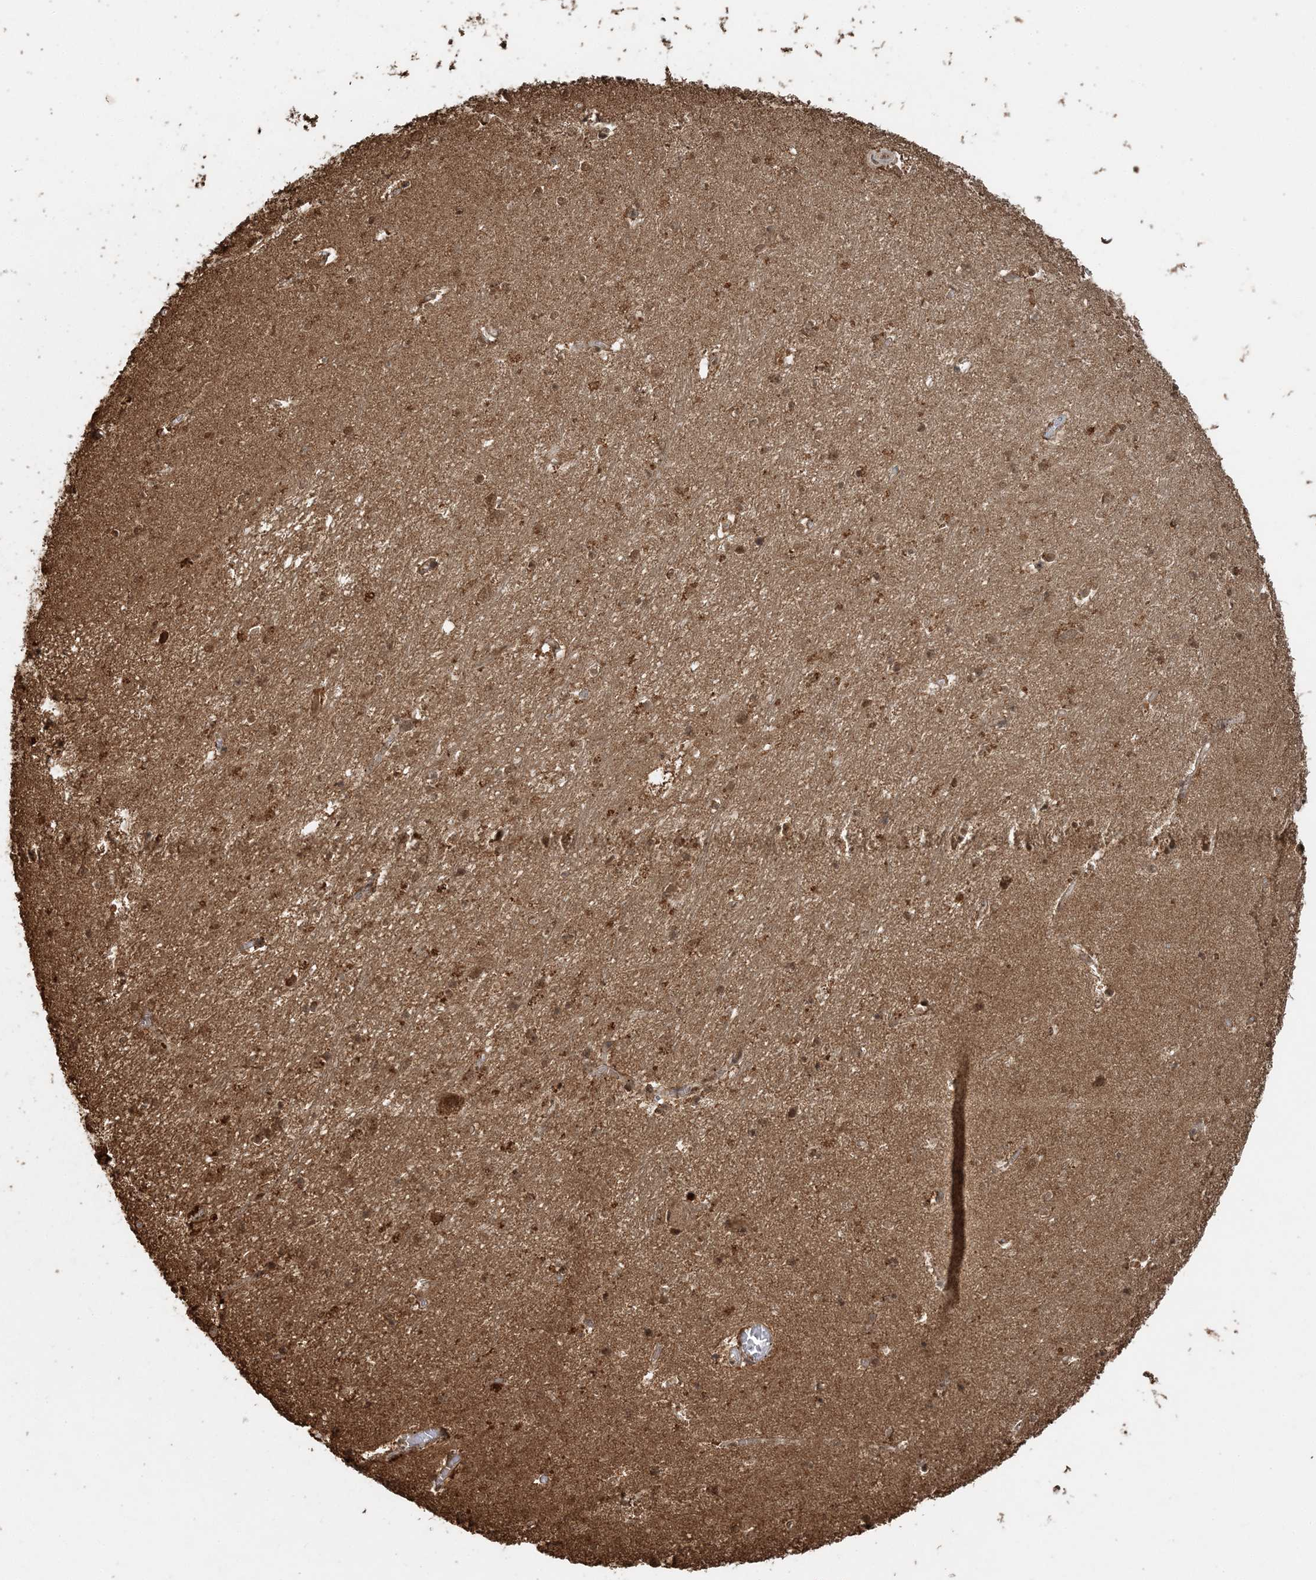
{"staining": {"intensity": "moderate", "quantity": "25%-75%", "location": "cytoplasmic/membranous"}, "tissue": "hippocampus", "cell_type": "Glial cells", "image_type": "normal", "snomed": [{"axis": "morphology", "description": "Normal tissue, NOS"}, {"axis": "topography", "description": "Hippocampus"}], "caption": "Moderate cytoplasmic/membranous protein expression is identified in about 25%-75% of glial cells in hippocampus. The staining was performed using DAB (3,3'-diaminobenzidine), with brown indicating positive protein expression. Nuclei are stained blue with hematoxylin.", "gene": "ARHGAP35", "patient": {"sex": "female", "age": 64}}